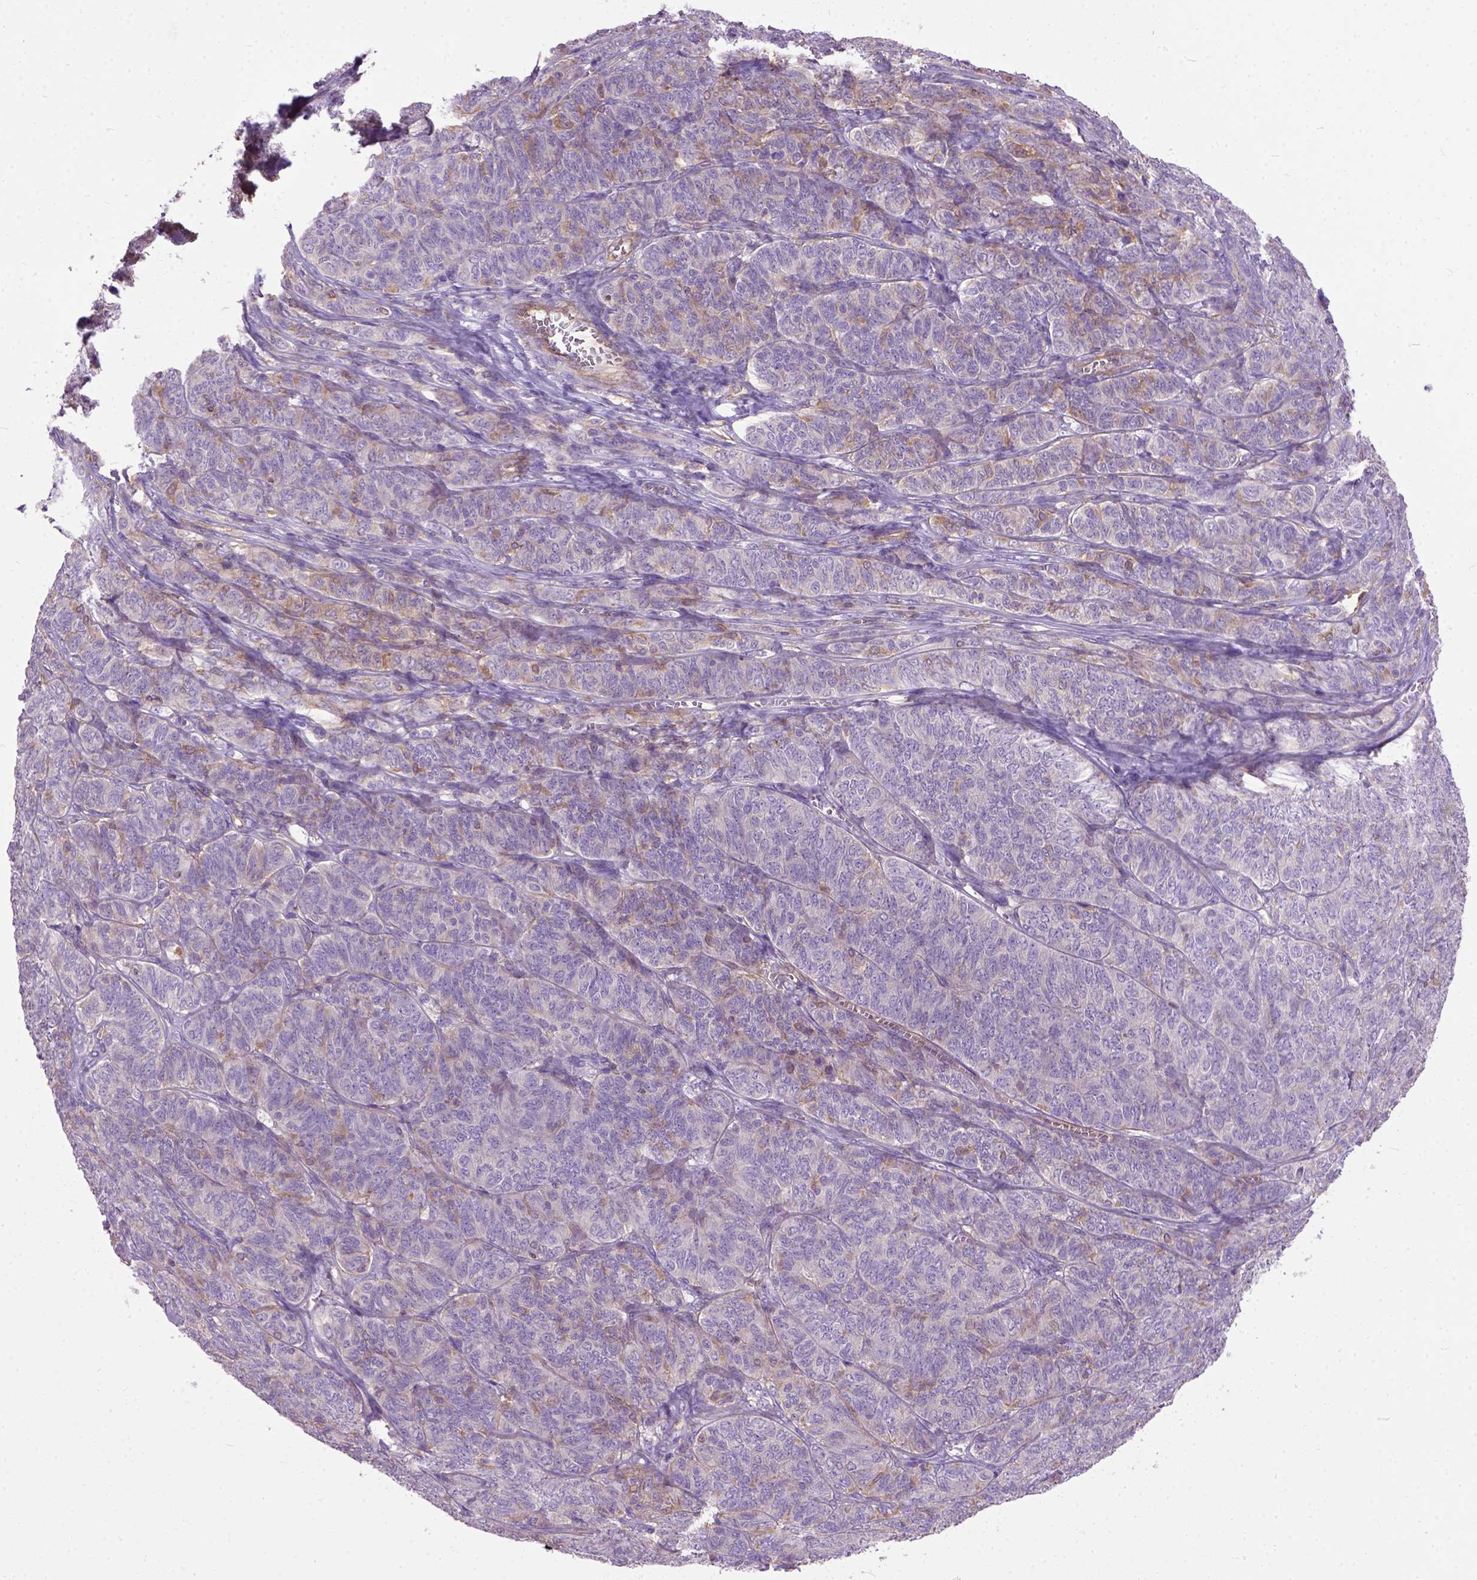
{"staining": {"intensity": "weak", "quantity": "25%-75%", "location": "cytoplasmic/membranous"}, "tissue": "ovarian cancer", "cell_type": "Tumor cells", "image_type": "cancer", "snomed": [{"axis": "morphology", "description": "Carcinoma, endometroid"}, {"axis": "topography", "description": "Ovary"}], "caption": "An immunohistochemistry image of tumor tissue is shown. Protein staining in brown shows weak cytoplasmic/membranous positivity in ovarian cancer within tumor cells. The protein of interest is shown in brown color, while the nuclei are stained blue.", "gene": "SEMA4F", "patient": {"sex": "female", "age": 80}}